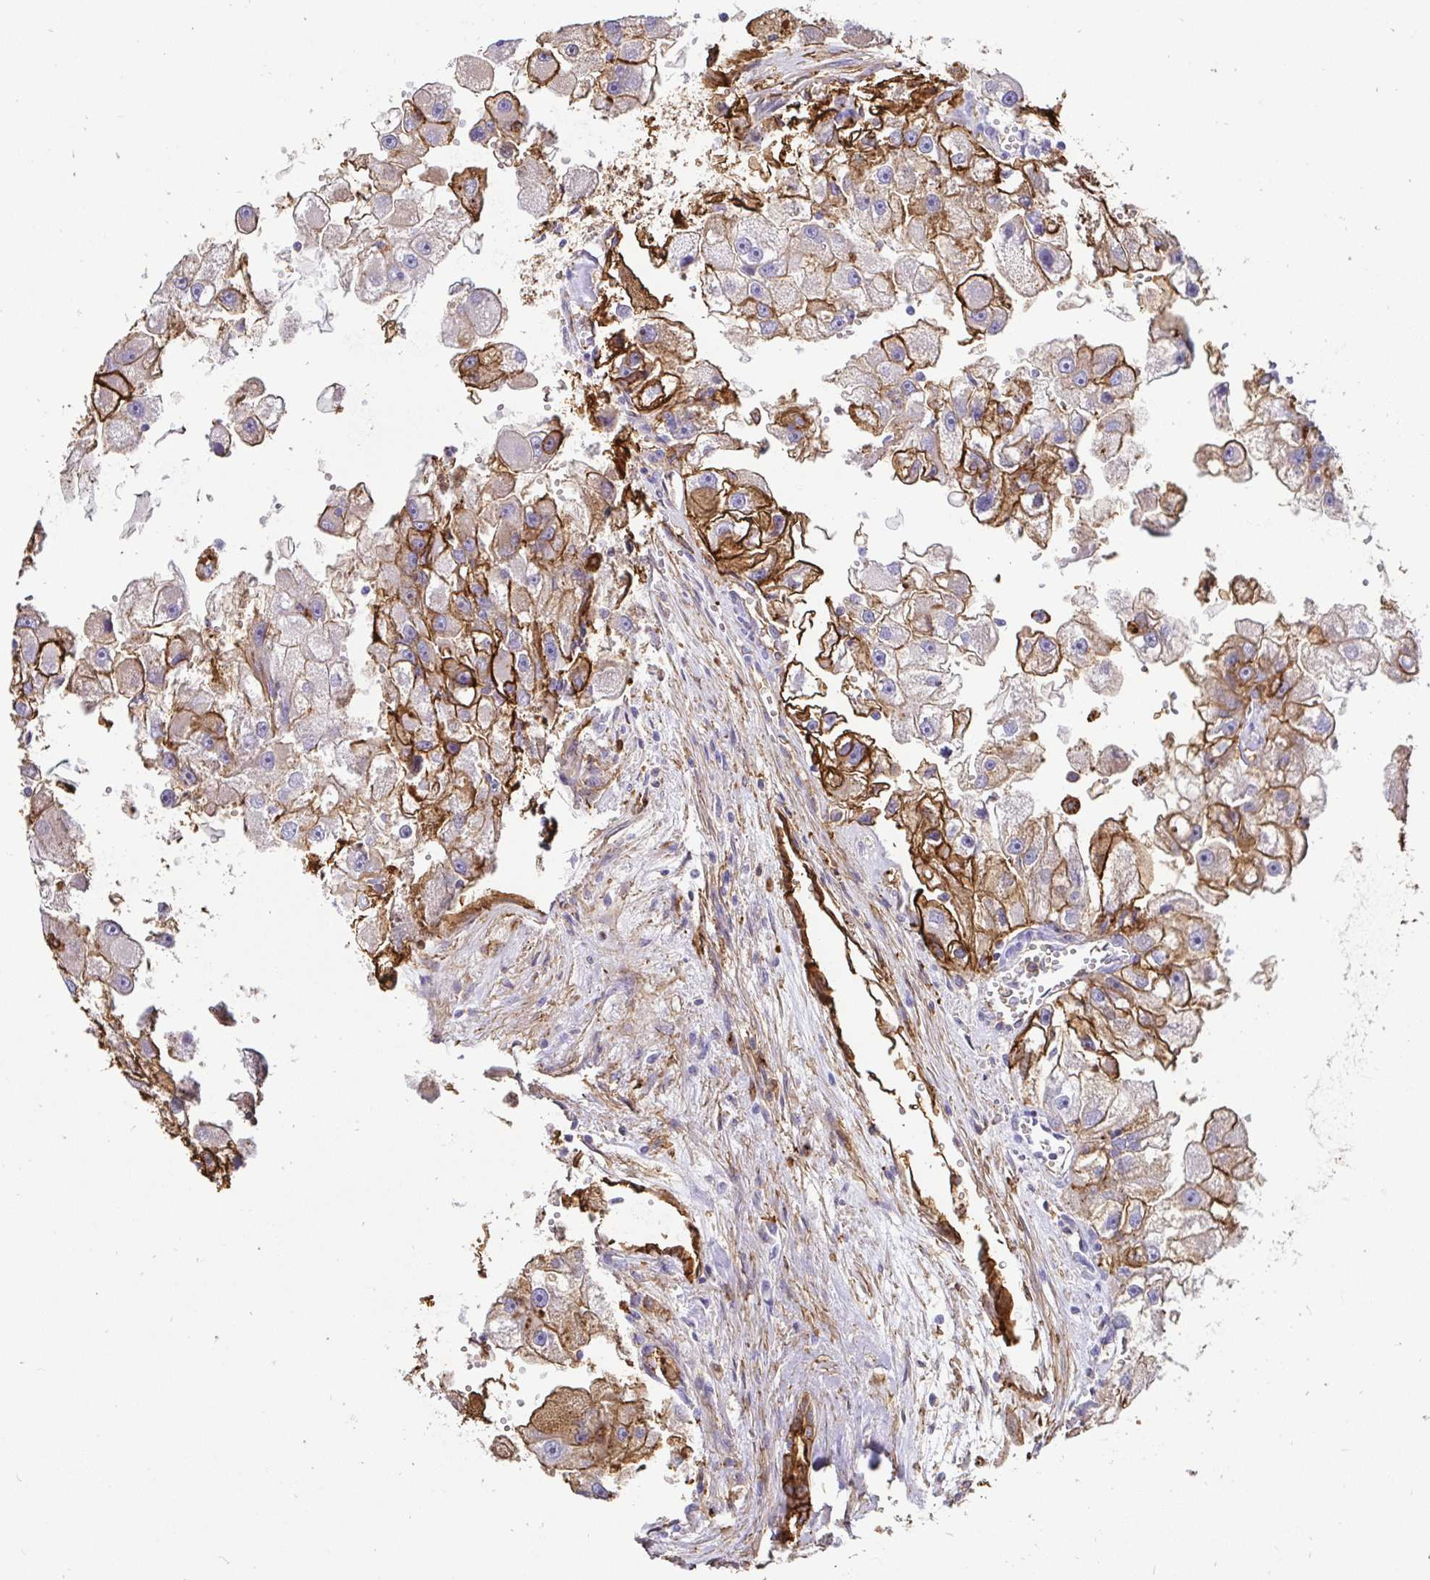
{"staining": {"intensity": "moderate", "quantity": "25%-75%", "location": "cytoplasmic/membranous"}, "tissue": "renal cancer", "cell_type": "Tumor cells", "image_type": "cancer", "snomed": [{"axis": "morphology", "description": "Adenocarcinoma, NOS"}, {"axis": "topography", "description": "Kidney"}], "caption": "This photomicrograph shows renal cancer stained with immunohistochemistry to label a protein in brown. The cytoplasmic/membranous of tumor cells show moderate positivity for the protein. Nuclei are counter-stained blue.", "gene": "ANXA2", "patient": {"sex": "male", "age": 63}}